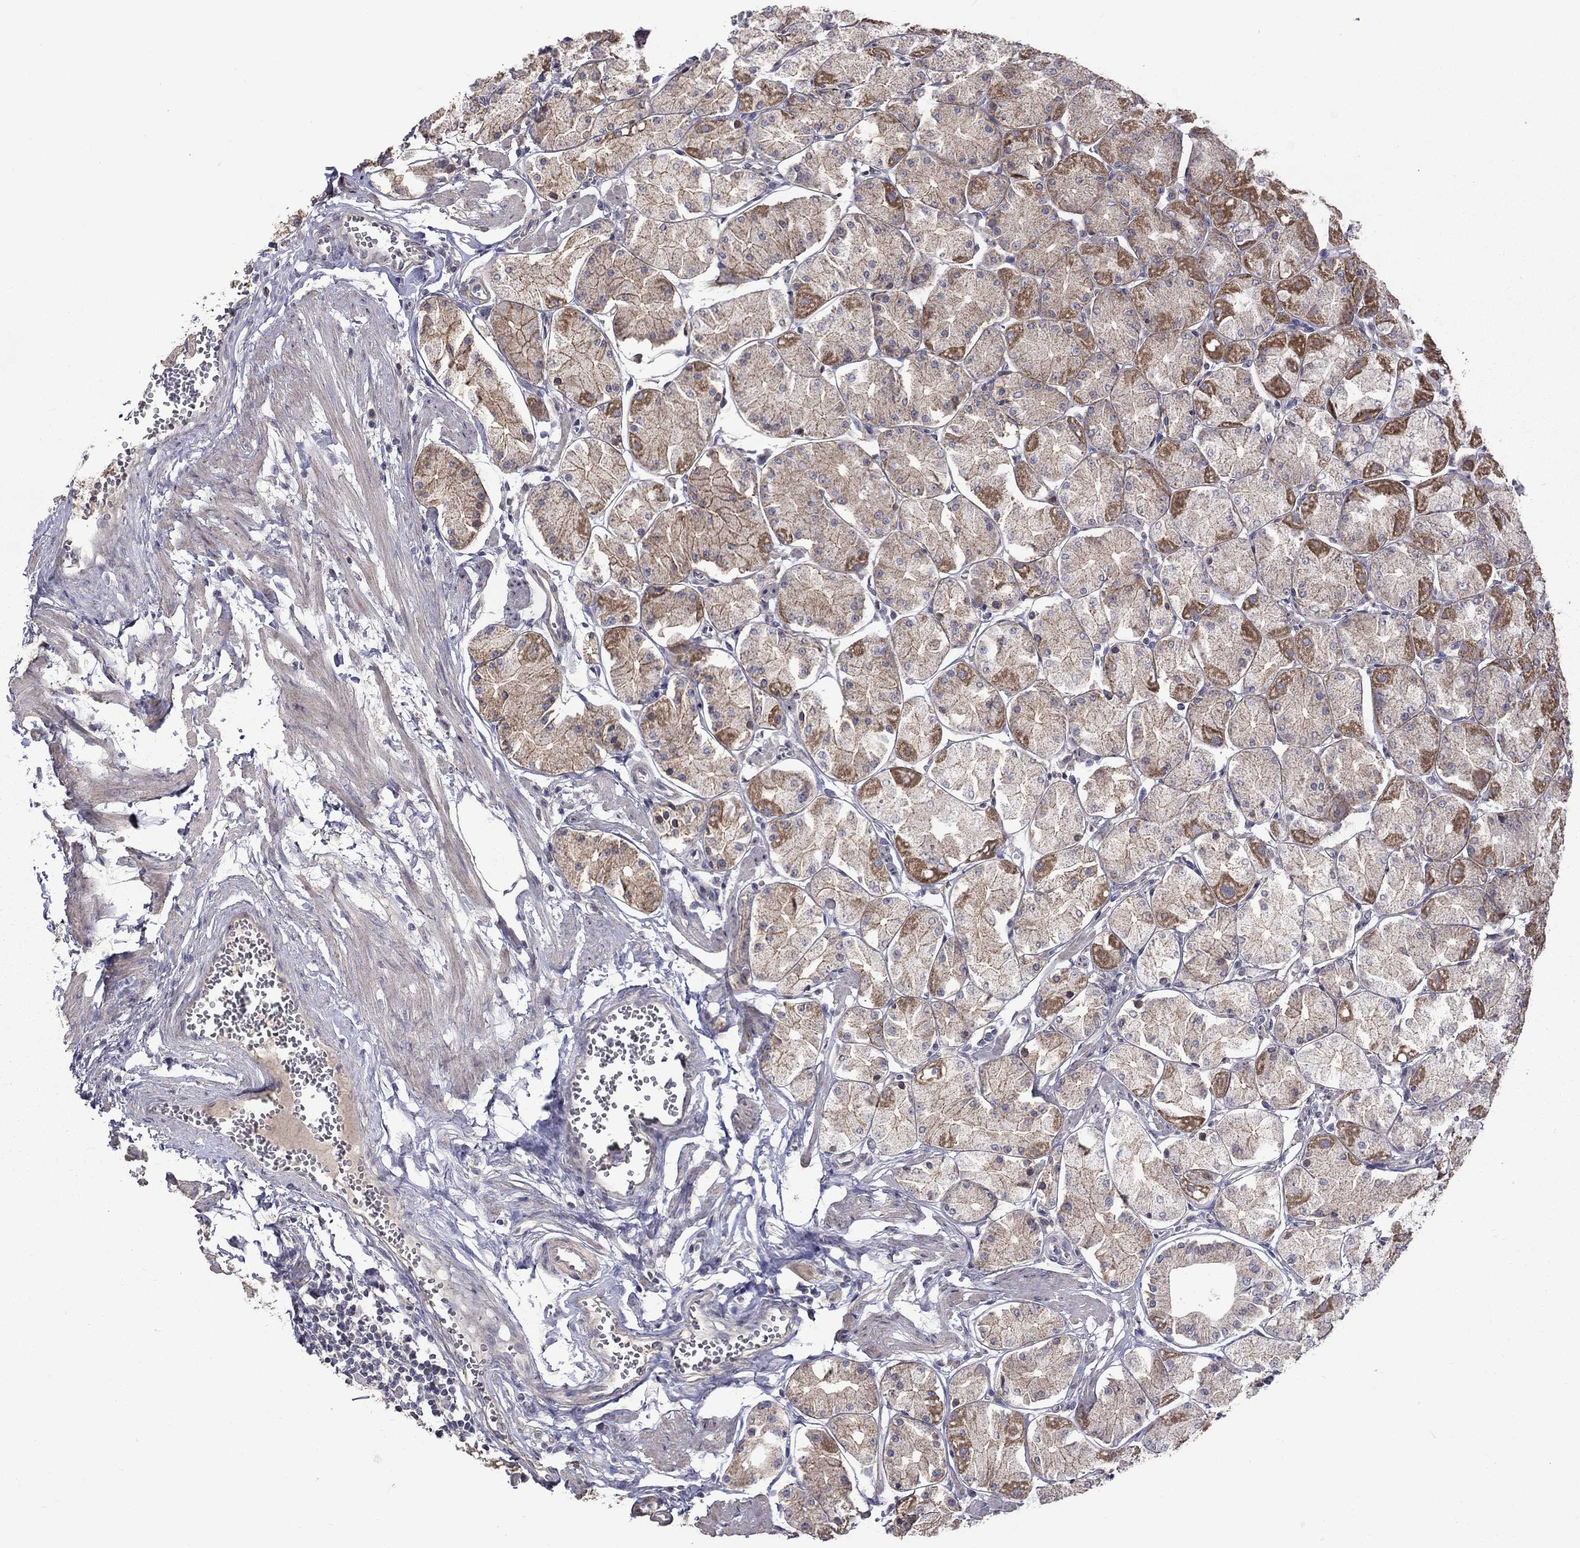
{"staining": {"intensity": "moderate", "quantity": "25%-75%", "location": "cytoplasmic/membranous"}, "tissue": "stomach", "cell_type": "Glandular cells", "image_type": "normal", "snomed": [{"axis": "morphology", "description": "Normal tissue, NOS"}, {"axis": "topography", "description": "Stomach, upper"}], "caption": "High-power microscopy captured an IHC photomicrograph of normal stomach, revealing moderate cytoplasmic/membranous positivity in about 25%-75% of glandular cells.", "gene": "SLC39A14", "patient": {"sex": "male", "age": 60}}